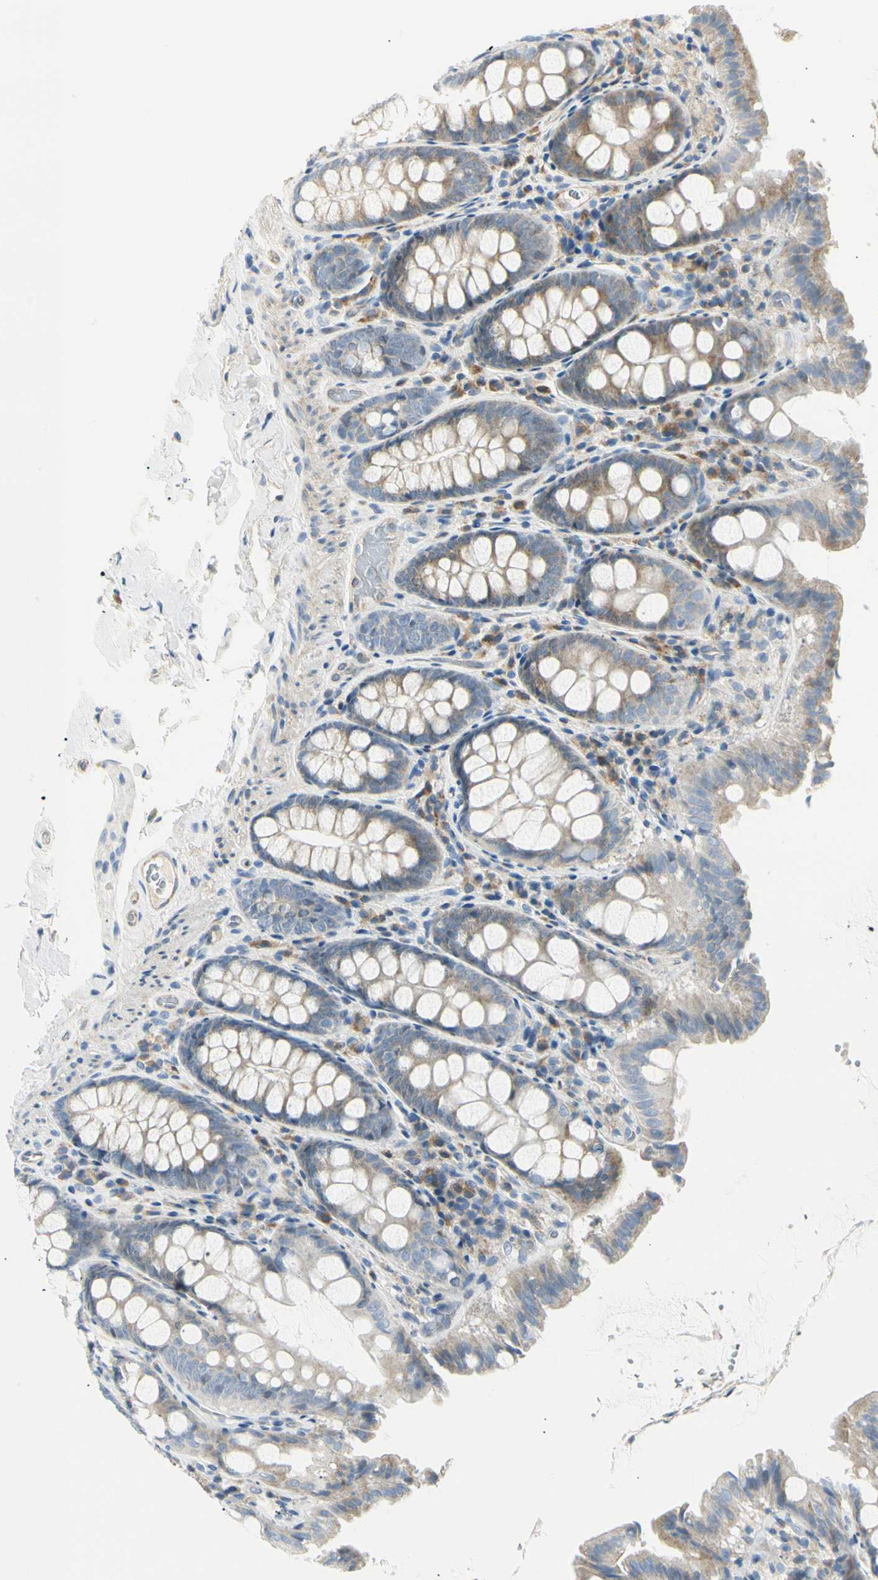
{"staining": {"intensity": "moderate", "quantity": "25%-75%", "location": "cytoplasmic/membranous"}, "tissue": "colon", "cell_type": "Endothelial cells", "image_type": "normal", "snomed": [{"axis": "morphology", "description": "Normal tissue, NOS"}, {"axis": "topography", "description": "Colon"}], "caption": "Protein staining of normal colon demonstrates moderate cytoplasmic/membranous staining in about 25%-75% of endothelial cells.", "gene": "TNFSF11", "patient": {"sex": "female", "age": 61}}